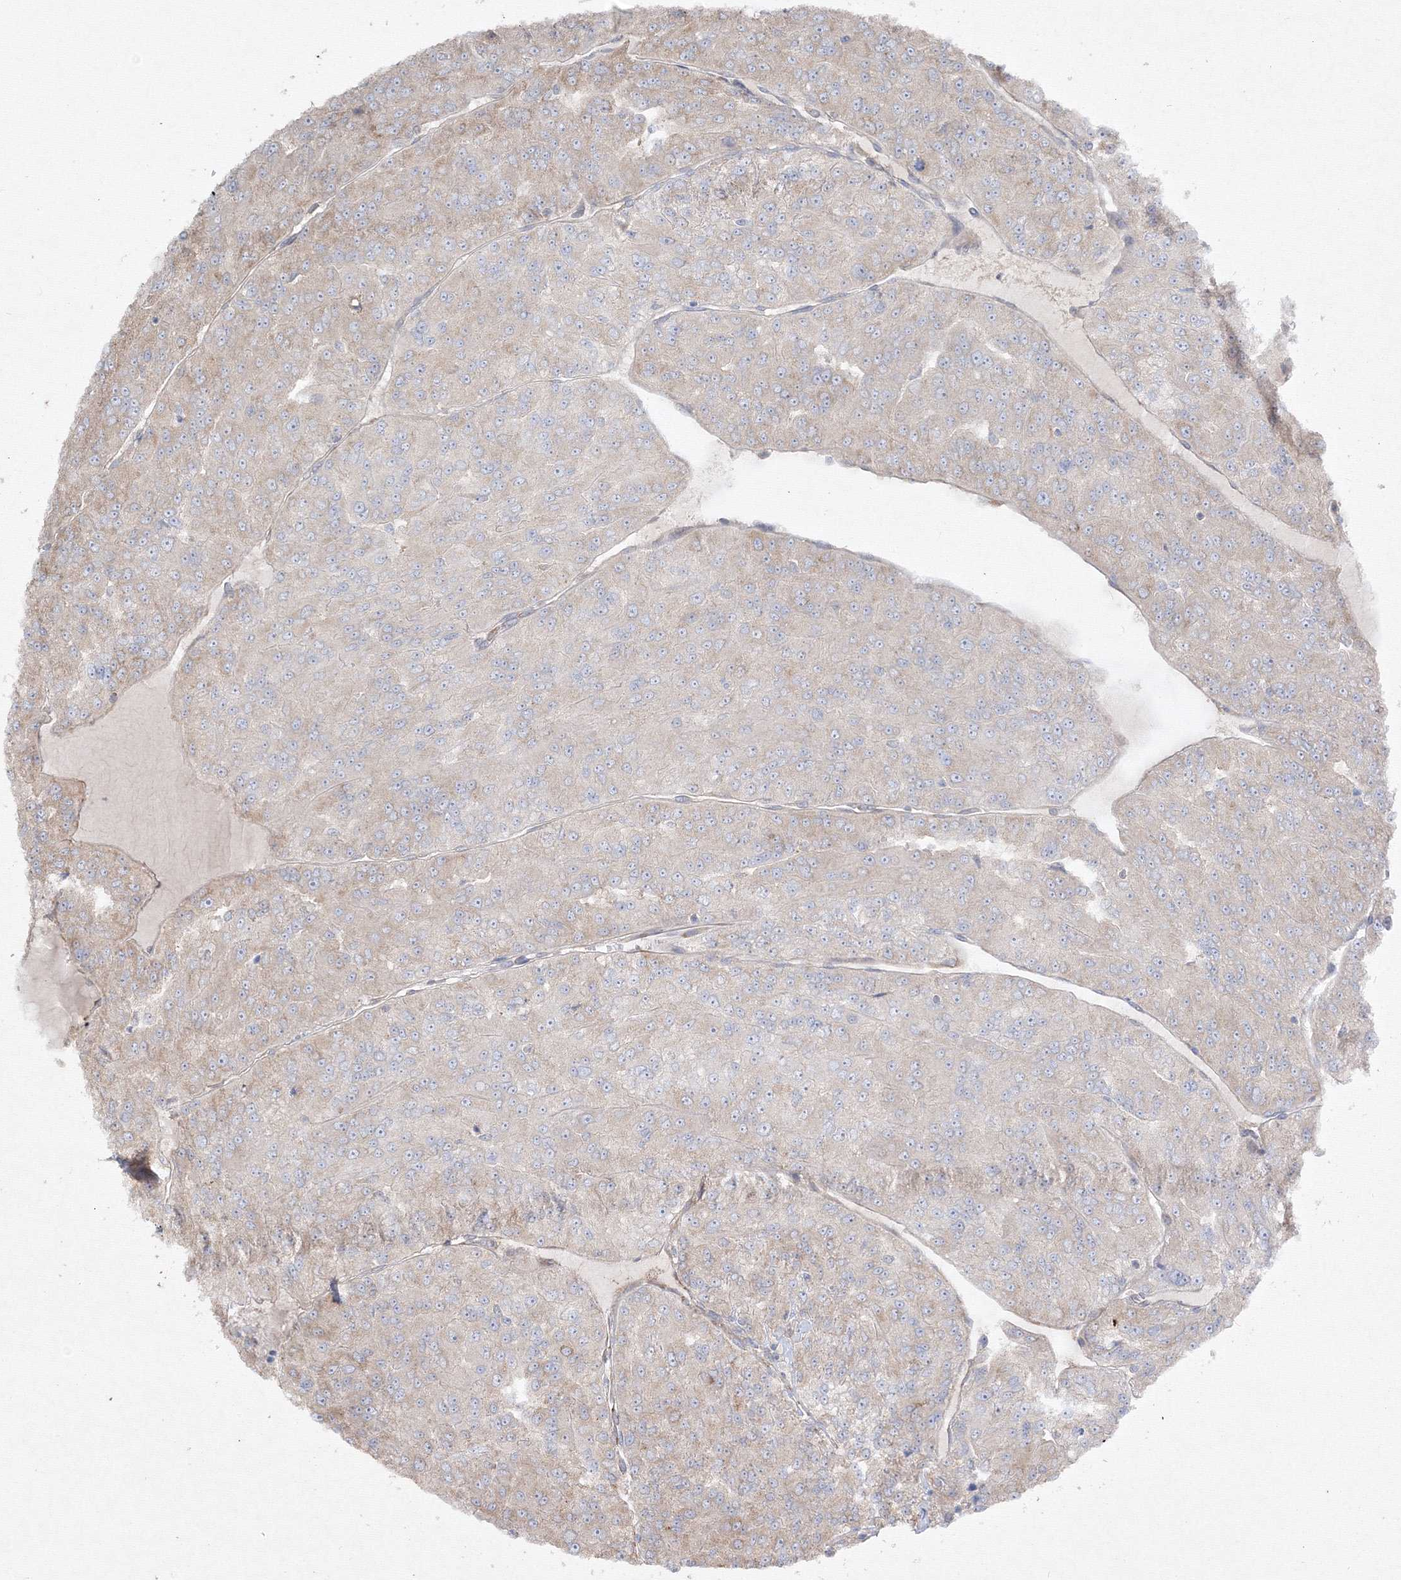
{"staining": {"intensity": "moderate", "quantity": "<25%", "location": "cytoplasmic/membranous"}, "tissue": "renal cancer", "cell_type": "Tumor cells", "image_type": "cancer", "snomed": [{"axis": "morphology", "description": "Adenocarcinoma, NOS"}, {"axis": "topography", "description": "Kidney"}], "caption": "Human renal cancer (adenocarcinoma) stained for a protein (brown) demonstrates moderate cytoplasmic/membranous positive positivity in approximately <25% of tumor cells.", "gene": "FBXL8", "patient": {"sex": "female", "age": 63}}